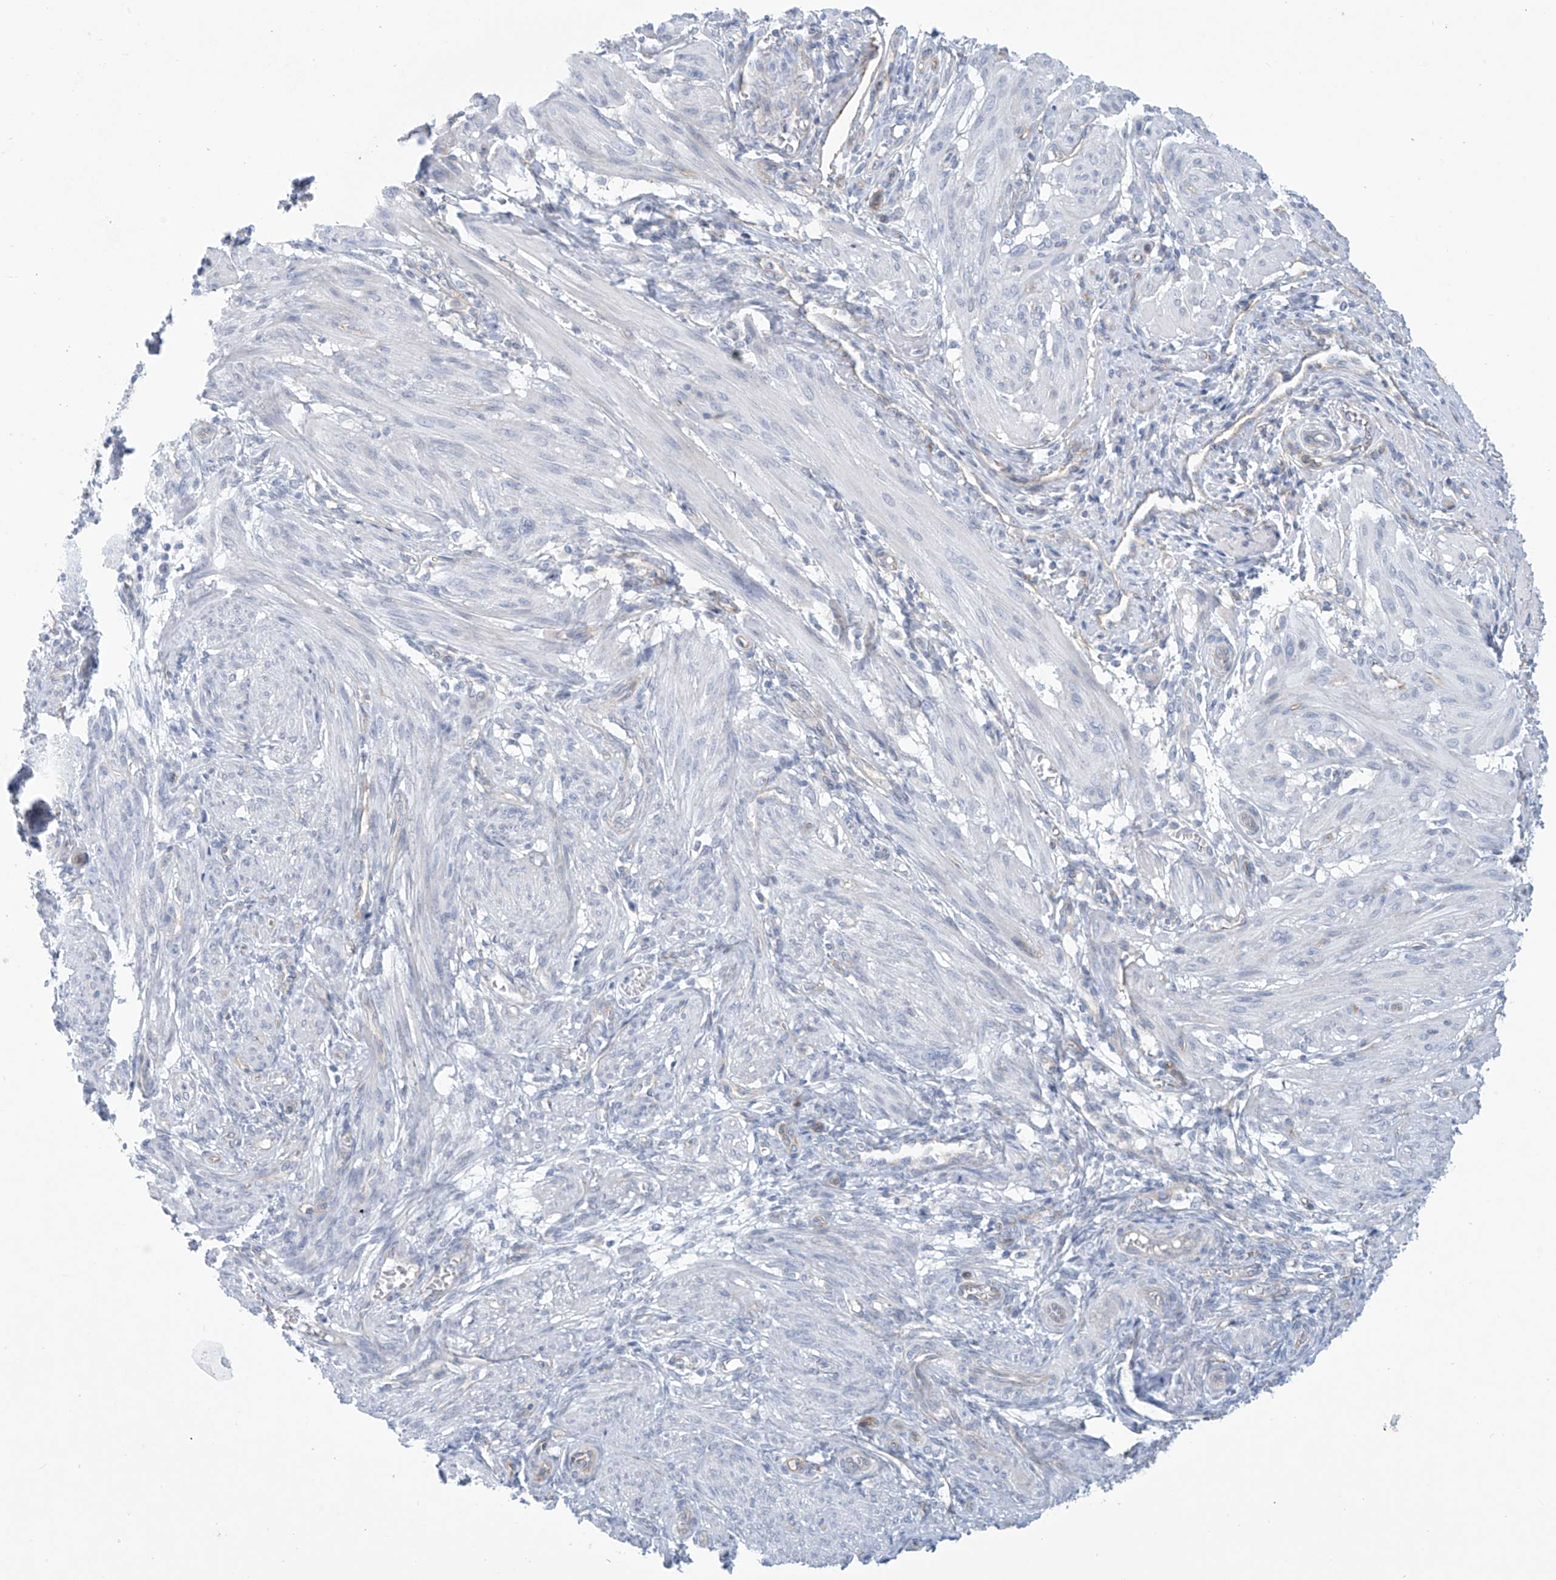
{"staining": {"intensity": "negative", "quantity": "none", "location": "none"}, "tissue": "smooth muscle", "cell_type": "Smooth muscle cells", "image_type": "normal", "snomed": [{"axis": "morphology", "description": "Normal tissue, NOS"}, {"axis": "topography", "description": "Smooth muscle"}], "caption": "High power microscopy photomicrograph of an IHC micrograph of unremarkable smooth muscle, revealing no significant positivity in smooth muscle cells.", "gene": "ABHD13", "patient": {"sex": "female", "age": 39}}